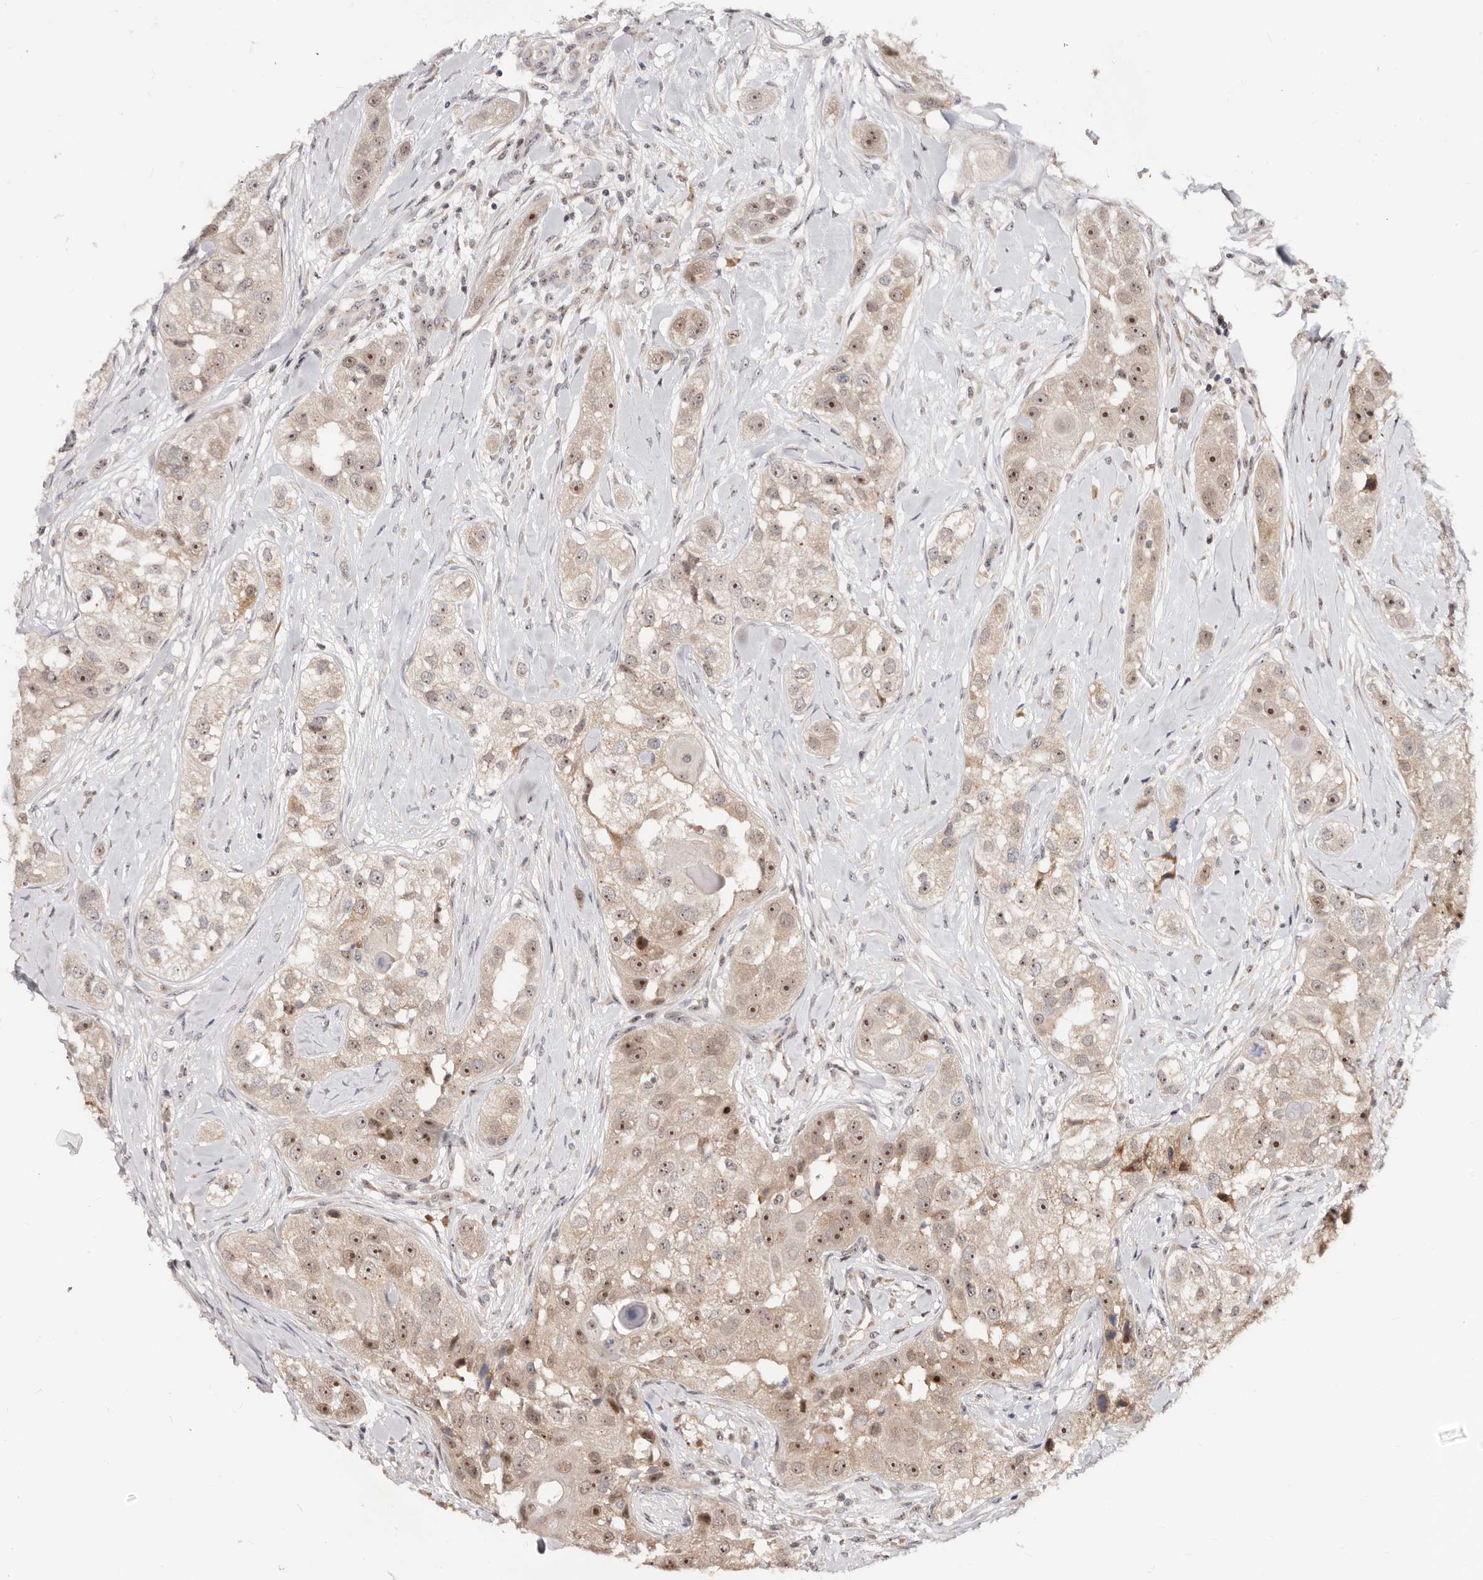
{"staining": {"intensity": "moderate", "quantity": ">75%", "location": "cytoplasmic/membranous,nuclear"}, "tissue": "head and neck cancer", "cell_type": "Tumor cells", "image_type": "cancer", "snomed": [{"axis": "morphology", "description": "Normal tissue, NOS"}, {"axis": "morphology", "description": "Squamous cell carcinoma, NOS"}, {"axis": "topography", "description": "Skeletal muscle"}, {"axis": "topography", "description": "Head-Neck"}], "caption": "Head and neck squamous cell carcinoma stained with DAB immunohistochemistry demonstrates medium levels of moderate cytoplasmic/membranous and nuclear staining in approximately >75% of tumor cells. The staining was performed using DAB (3,3'-diaminobenzidine) to visualize the protein expression in brown, while the nuclei were stained in blue with hematoxylin (Magnification: 20x).", "gene": "APOL6", "patient": {"sex": "male", "age": 51}}